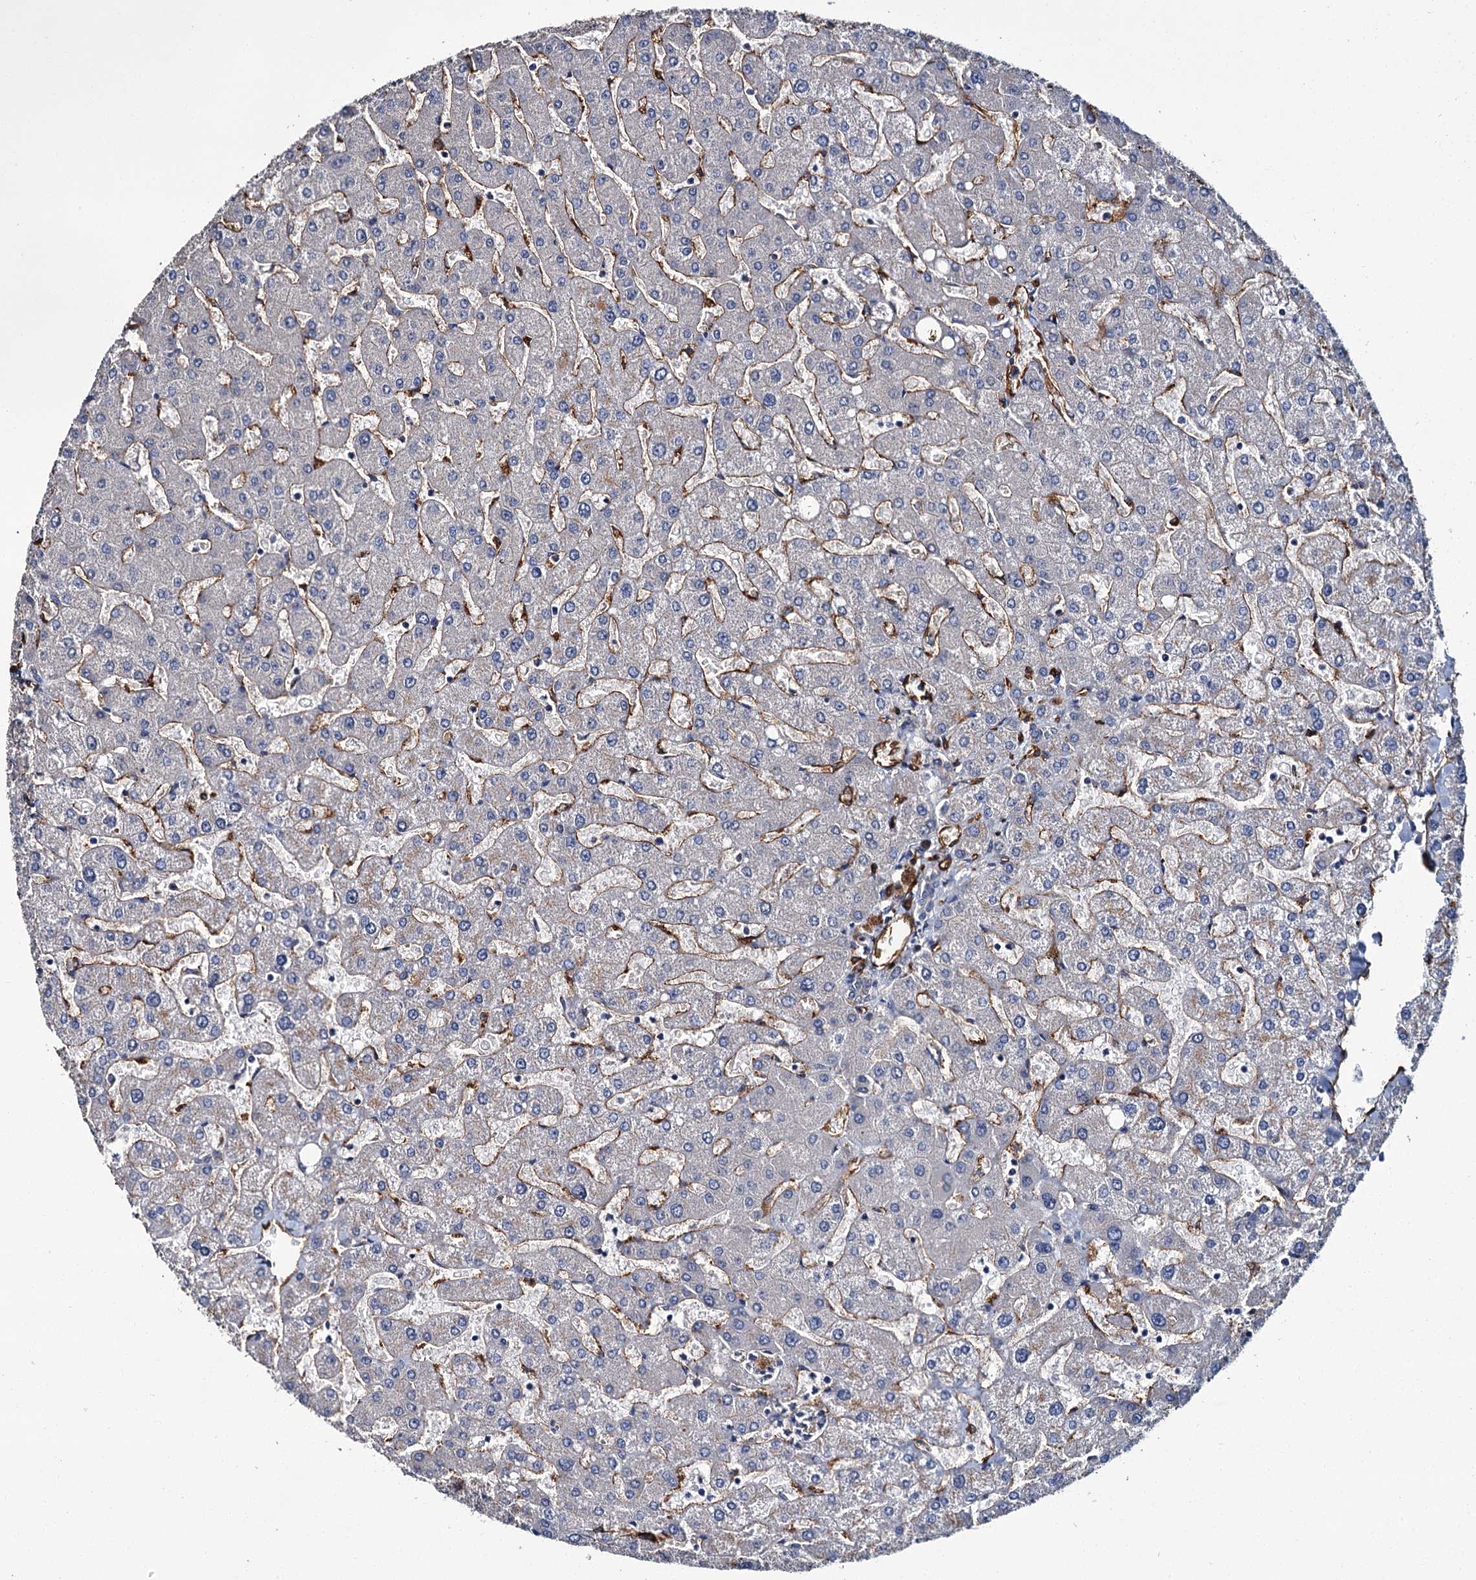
{"staining": {"intensity": "negative", "quantity": "none", "location": "none"}, "tissue": "liver", "cell_type": "Hepatocytes", "image_type": "normal", "snomed": [{"axis": "morphology", "description": "Normal tissue, NOS"}, {"axis": "topography", "description": "Liver"}], "caption": "Immunohistochemistry (IHC) image of benign human liver stained for a protein (brown), which demonstrates no staining in hepatocytes.", "gene": "CACNA1C", "patient": {"sex": "male", "age": 55}}